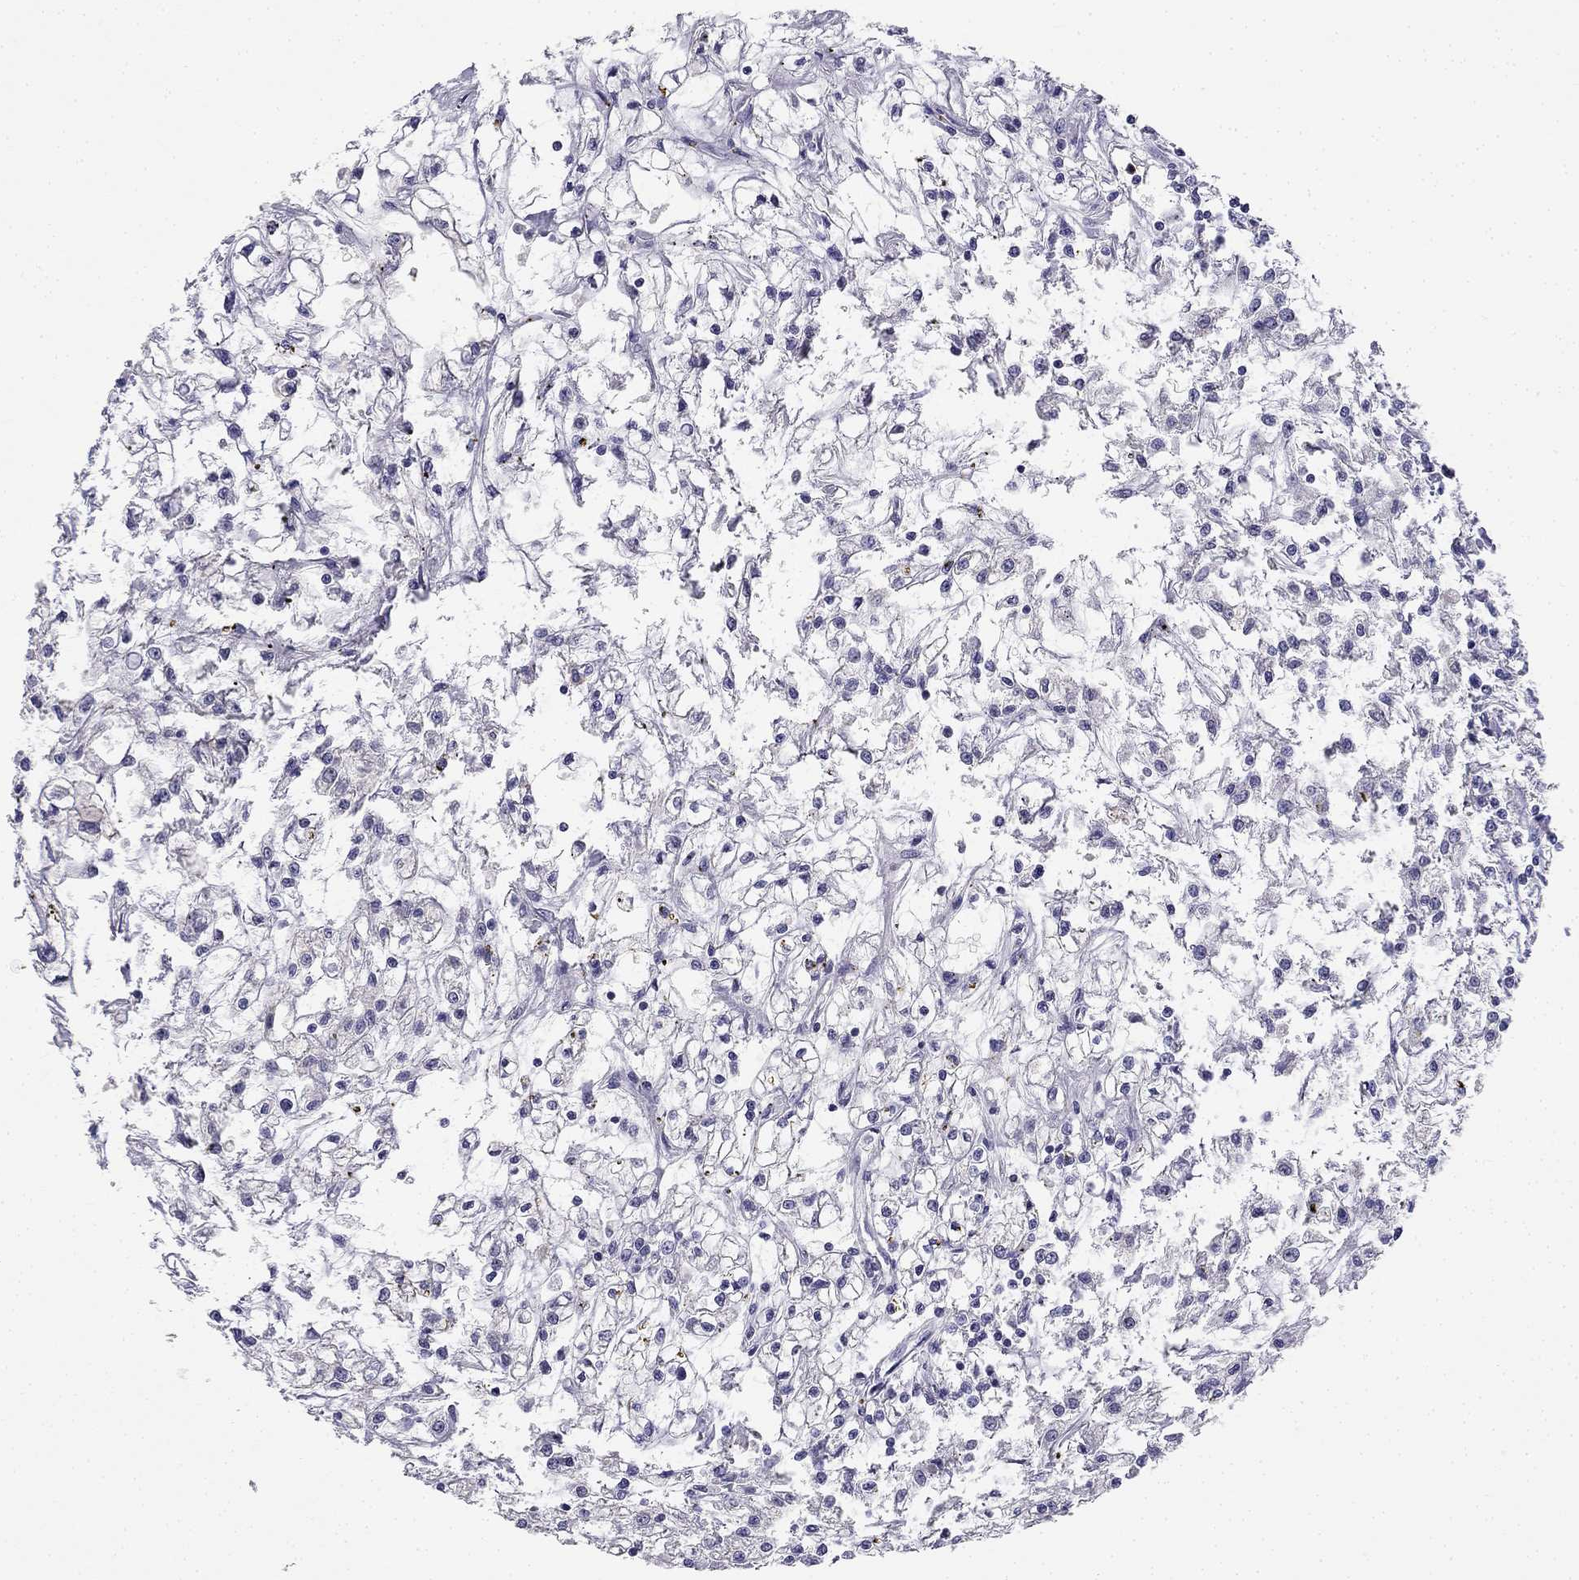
{"staining": {"intensity": "negative", "quantity": "none", "location": "none"}, "tissue": "renal cancer", "cell_type": "Tumor cells", "image_type": "cancer", "snomed": [{"axis": "morphology", "description": "Adenocarcinoma, NOS"}, {"axis": "topography", "description": "Kidney"}], "caption": "This is an immunohistochemistry (IHC) image of renal cancer. There is no staining in tumor cells.", "gene": "C16orf89", "patient": {"sex": "female", "age": 59}}